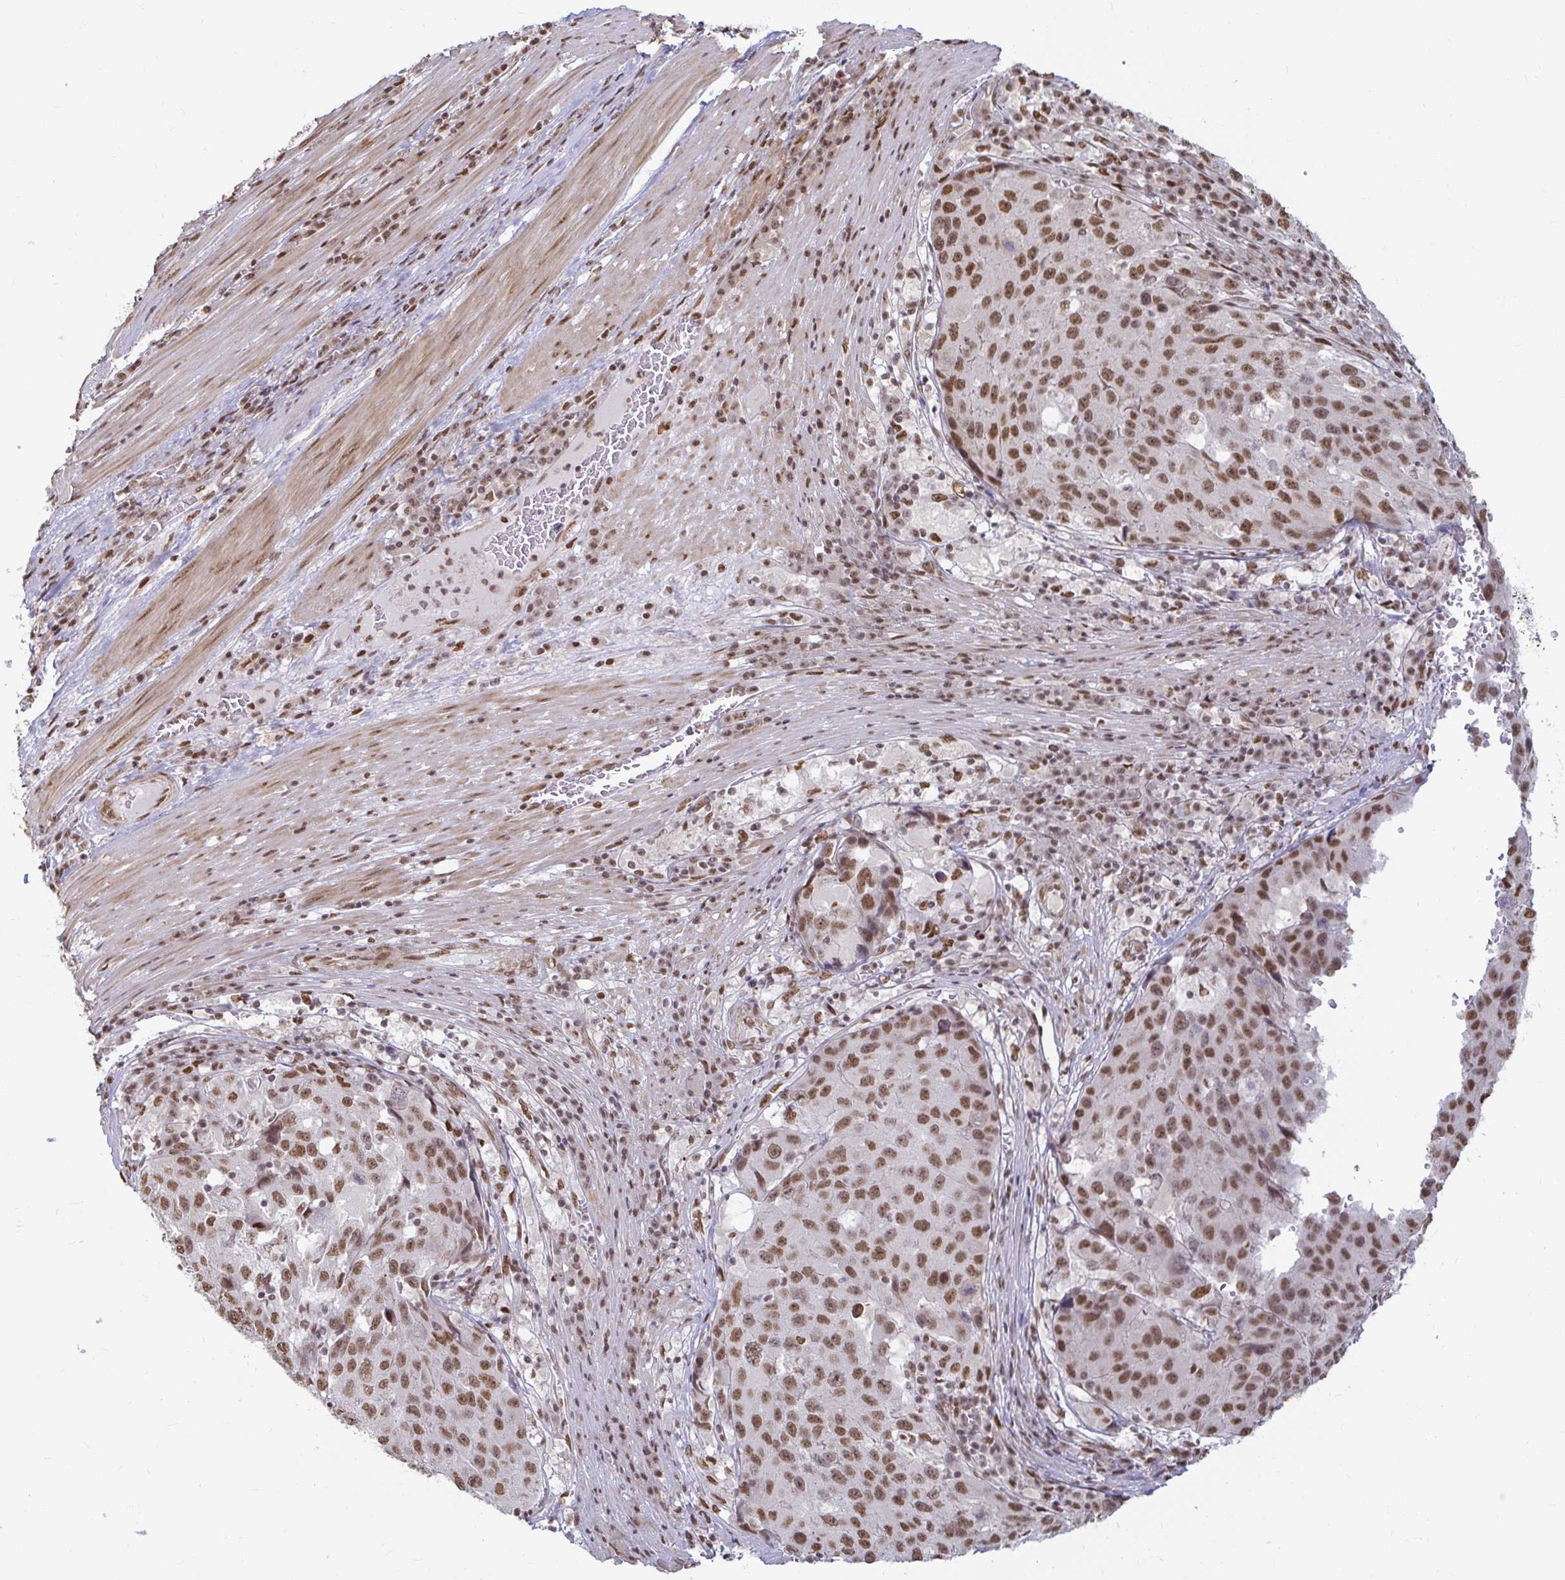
{"staining": {"intensity": "moderate", "quantity": ">75%", "location": "nuclear"}, "tissue": "stomach cancer", "cell_type": "Tumor cells", "image_type": "cancer", "snomed": [{"axis": "morphology", "description": "Adenocarcinoma, NOS"}, {"axis": "topography", "description": "Stomach"}], "caption": "Stomach cancer stained for a protein shows moderate nuclear positivity in tumor cells. Using DAB (3,3'-diaminobenzidine) (brown) and hematoxylin (blue) stains, captured at high magnification using brightfield microscopy.", "gene": "HNRNPU", "patient": {"sex": "male", "age": 71}}